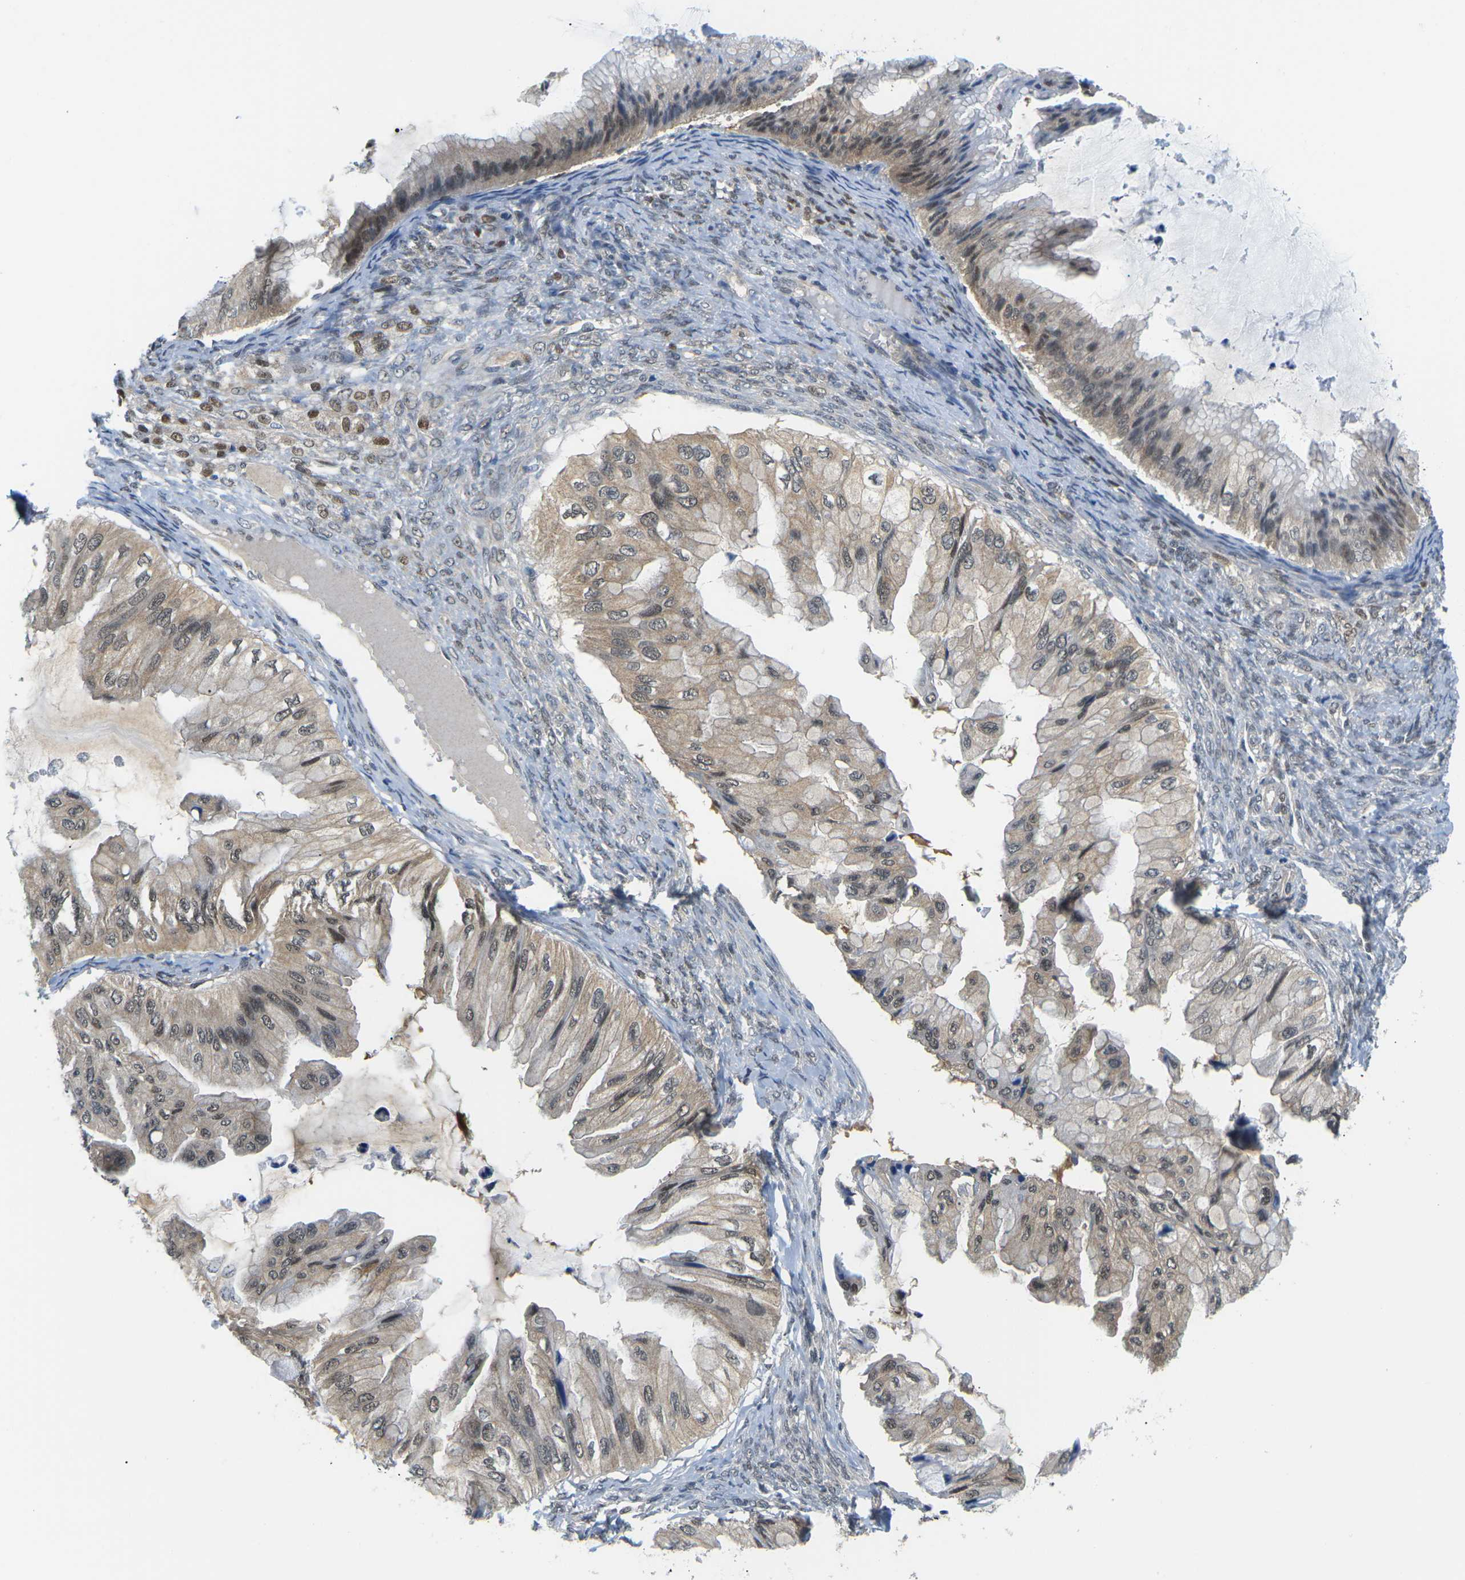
{"staining": {"intensity": "weak", "quantity": ">75%", "location": "cytoplasmic/membranous,nuclear"}, "tissue": "ovarian cancer", "cell_type": "Tumor cells", "image_type": "cancer", "snomed": [{"axis": "morphology", "description": "Cystadenocarcinoma, mucinous, NOS"}, {"axis": "topography", "description": "Ovary"}], "caption": "Immunohistochemical staining of mucinous cystadenocarcinoma (ovarian) shows low levels of weak cytoplasmic/membranous and nuclear protein positivity in about >75% of tumor cells.", "gene": "UBA7", "patient": {"sex": "female", "age": 61}}